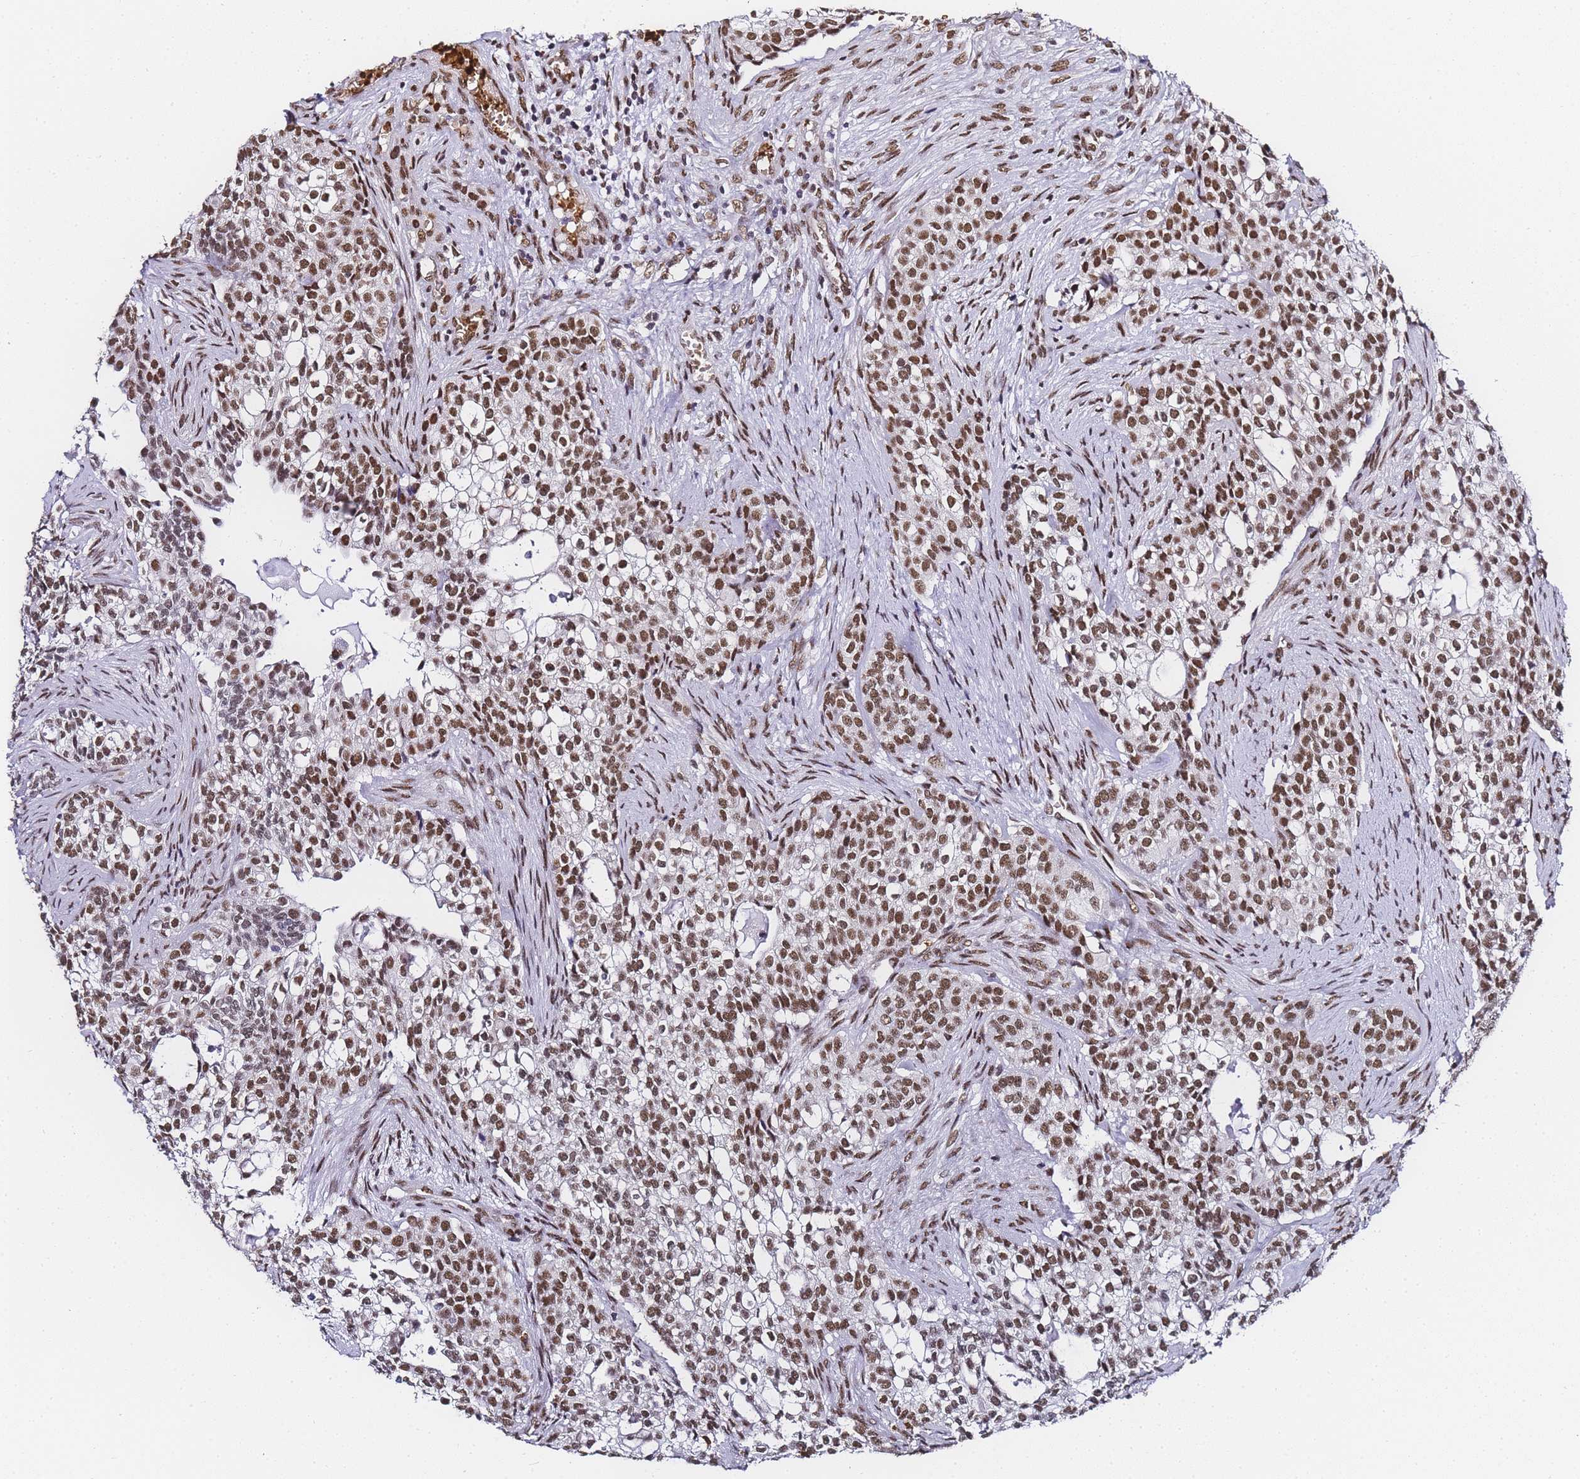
{"staining": {"intensity": "moderate", "quantity": ">75%", "location": "nuclear"}, "tissue": "head and neck cancer", "cell_type": "Tumor cells", "image_type": "cancer", "snomed": [{"axis": "morphology", "description": "Adenocarcinoma, NOS"}, {"axis": "topography", "description": "Head-Neck"}], "caption": "Approximately >75% of tumor cells in adenocarcinoma (head and neck) demonstrate moderate nuclear protein positivity as visualized by brown immunohistochemical staining.", "gene": "POLR1A", "patient": {"sex": "male", "age": 81}}